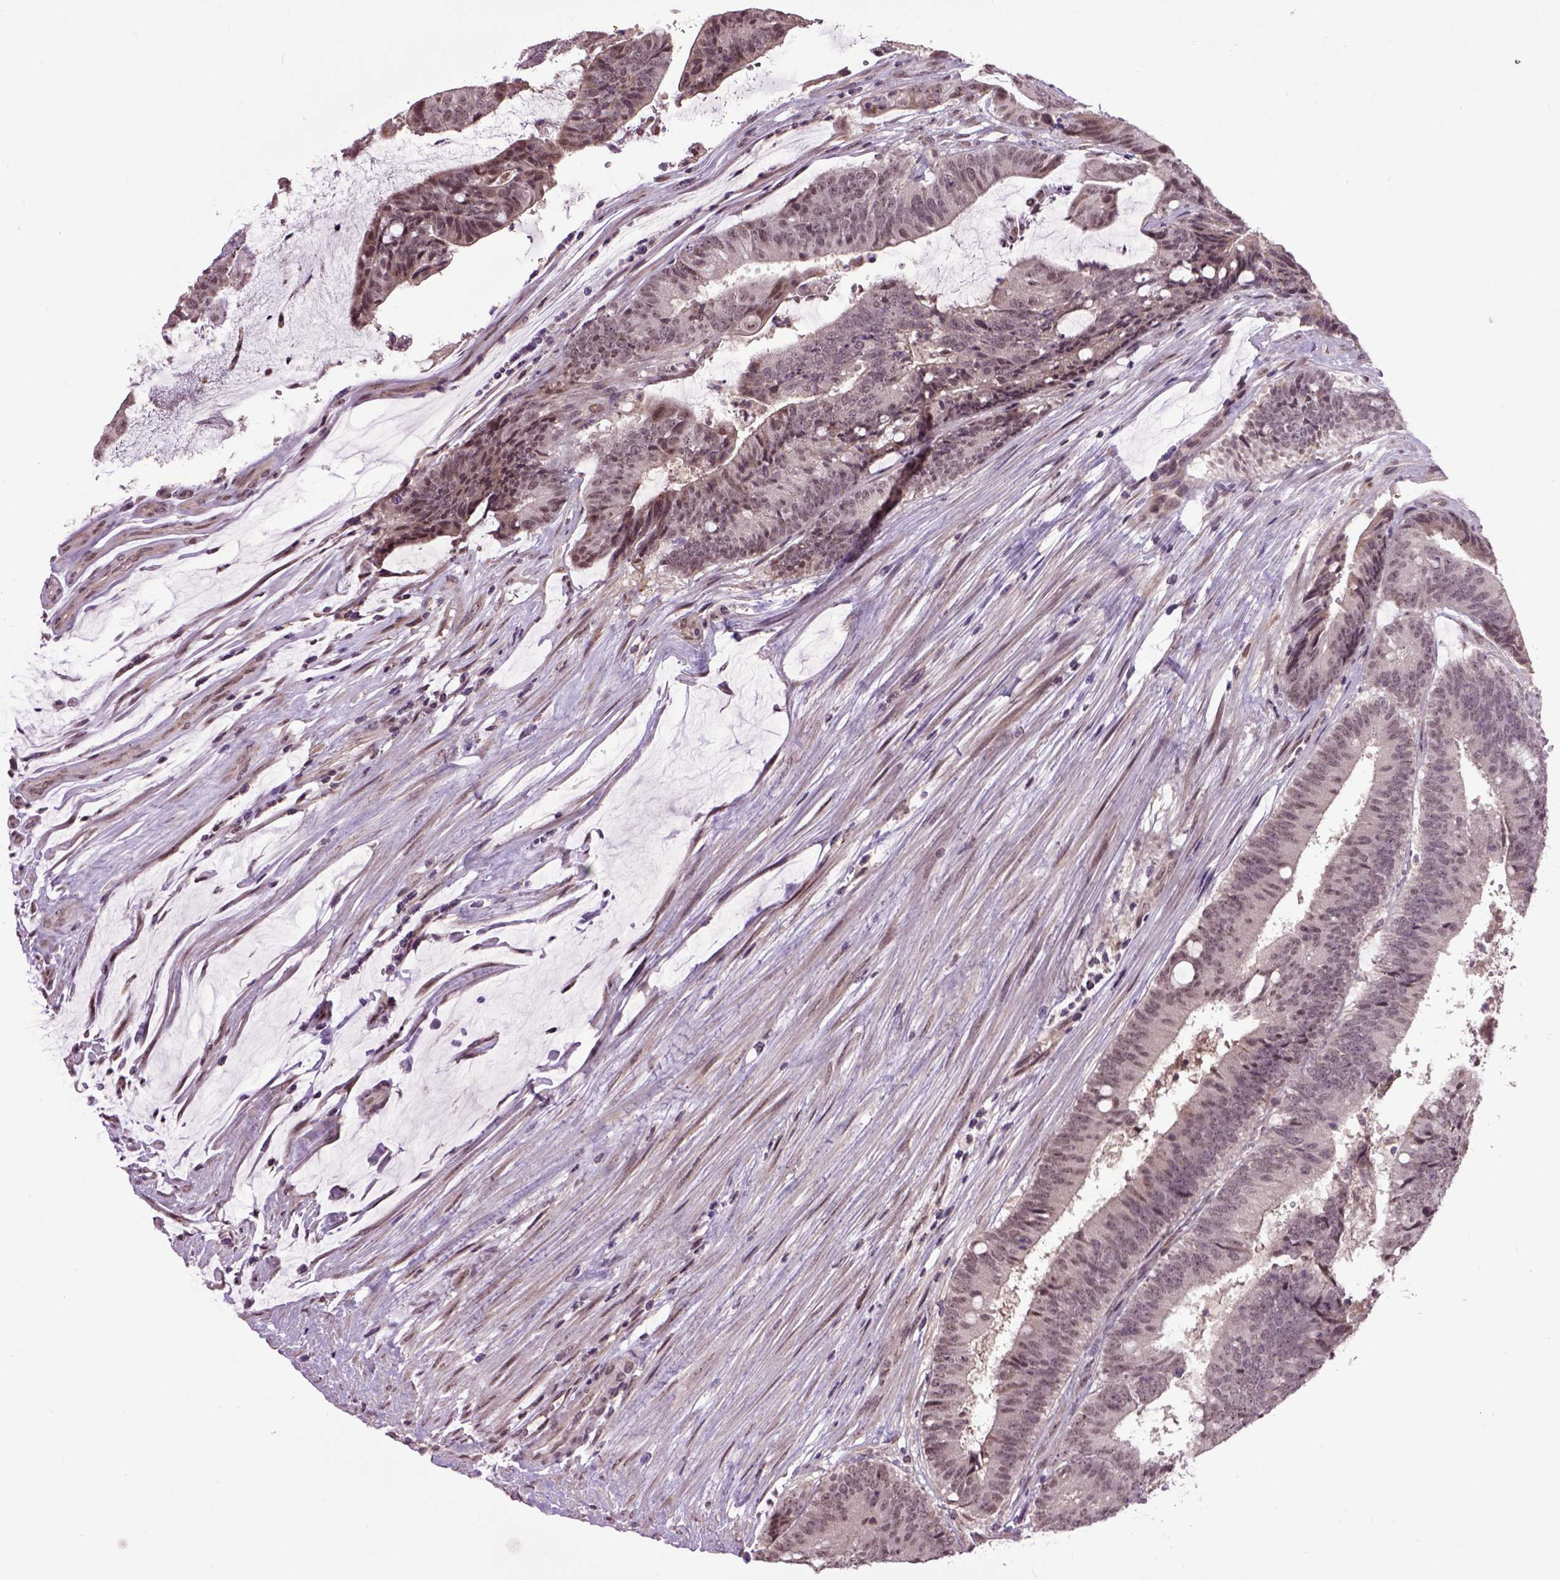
{"staining": {"intensity": "moderate", "quantity": "<25%", "location": "cytoplasmic/membranous"}, "tissue": "colorectal cancer", "cell_type": "Tumor cells", "image_type": "cancer", "snomed": [{"axis": "morphology", "description": "Adenocarcinoma, NOS"}, {"axis": "topography", "description": "Colon"}], "caption": "The image displays a brown stain indicating the presence of a protein in the cytoplasmic/membranous of tumor cells in colorectal cancer.", "gene": "RAB43", "patient": {"sex": "female", "age": 43}}